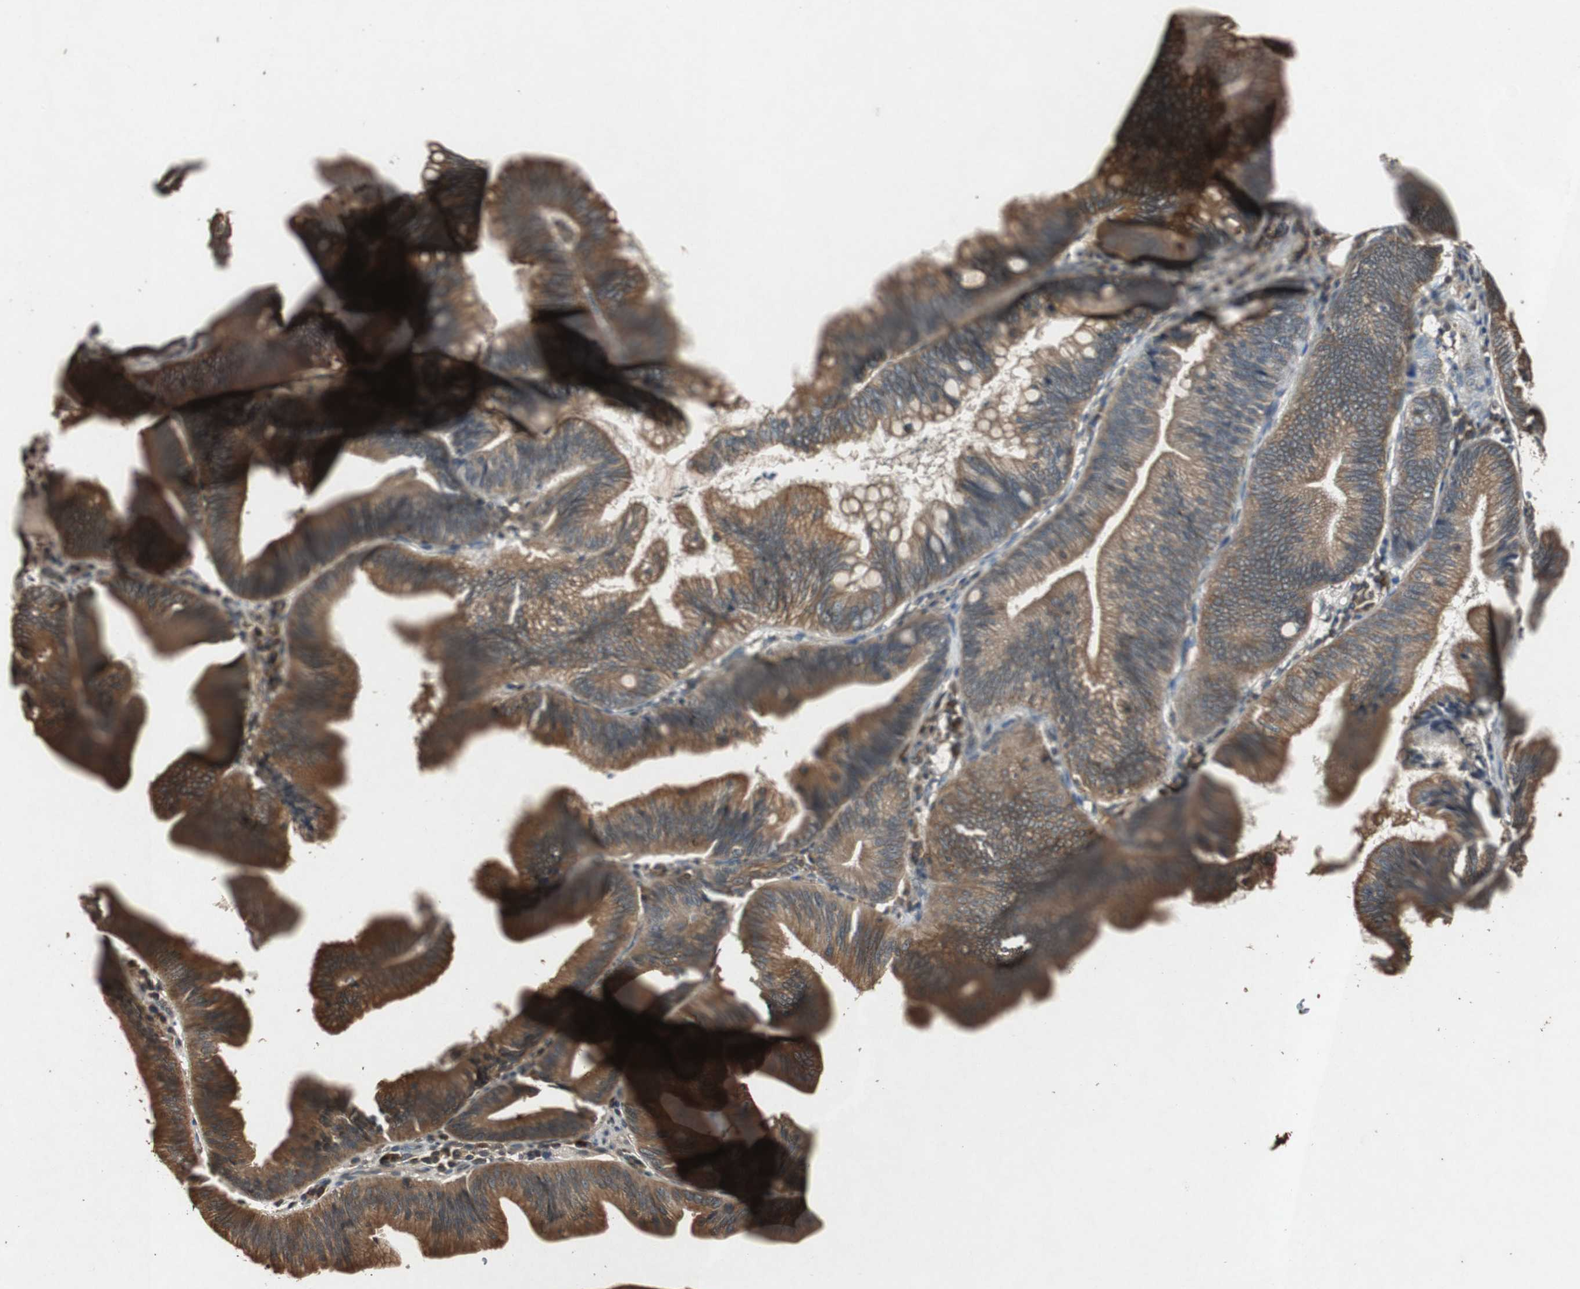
{"staining": {"intensity": "moderate", "quantity": ">75%", "location": "cytoplasmic/membranous"}, "tissue": "pancreatic cancer", "cell_type": "Tumor cells", "image_type": "cancer", "snomed": [{"axis": "morphology", "description": "Adenocarcinoma, NOS"}, {"axis": "topography", "description": "Pancreas"}], "caption": "Protein staining exhibits moderate cytoplasmic/membranous positivity in approximately >75% of tumor cells in adenocarcinoma (pancreatic).", "gene": "SLIT2", "patient": {"sex": "male", "age": 82}}